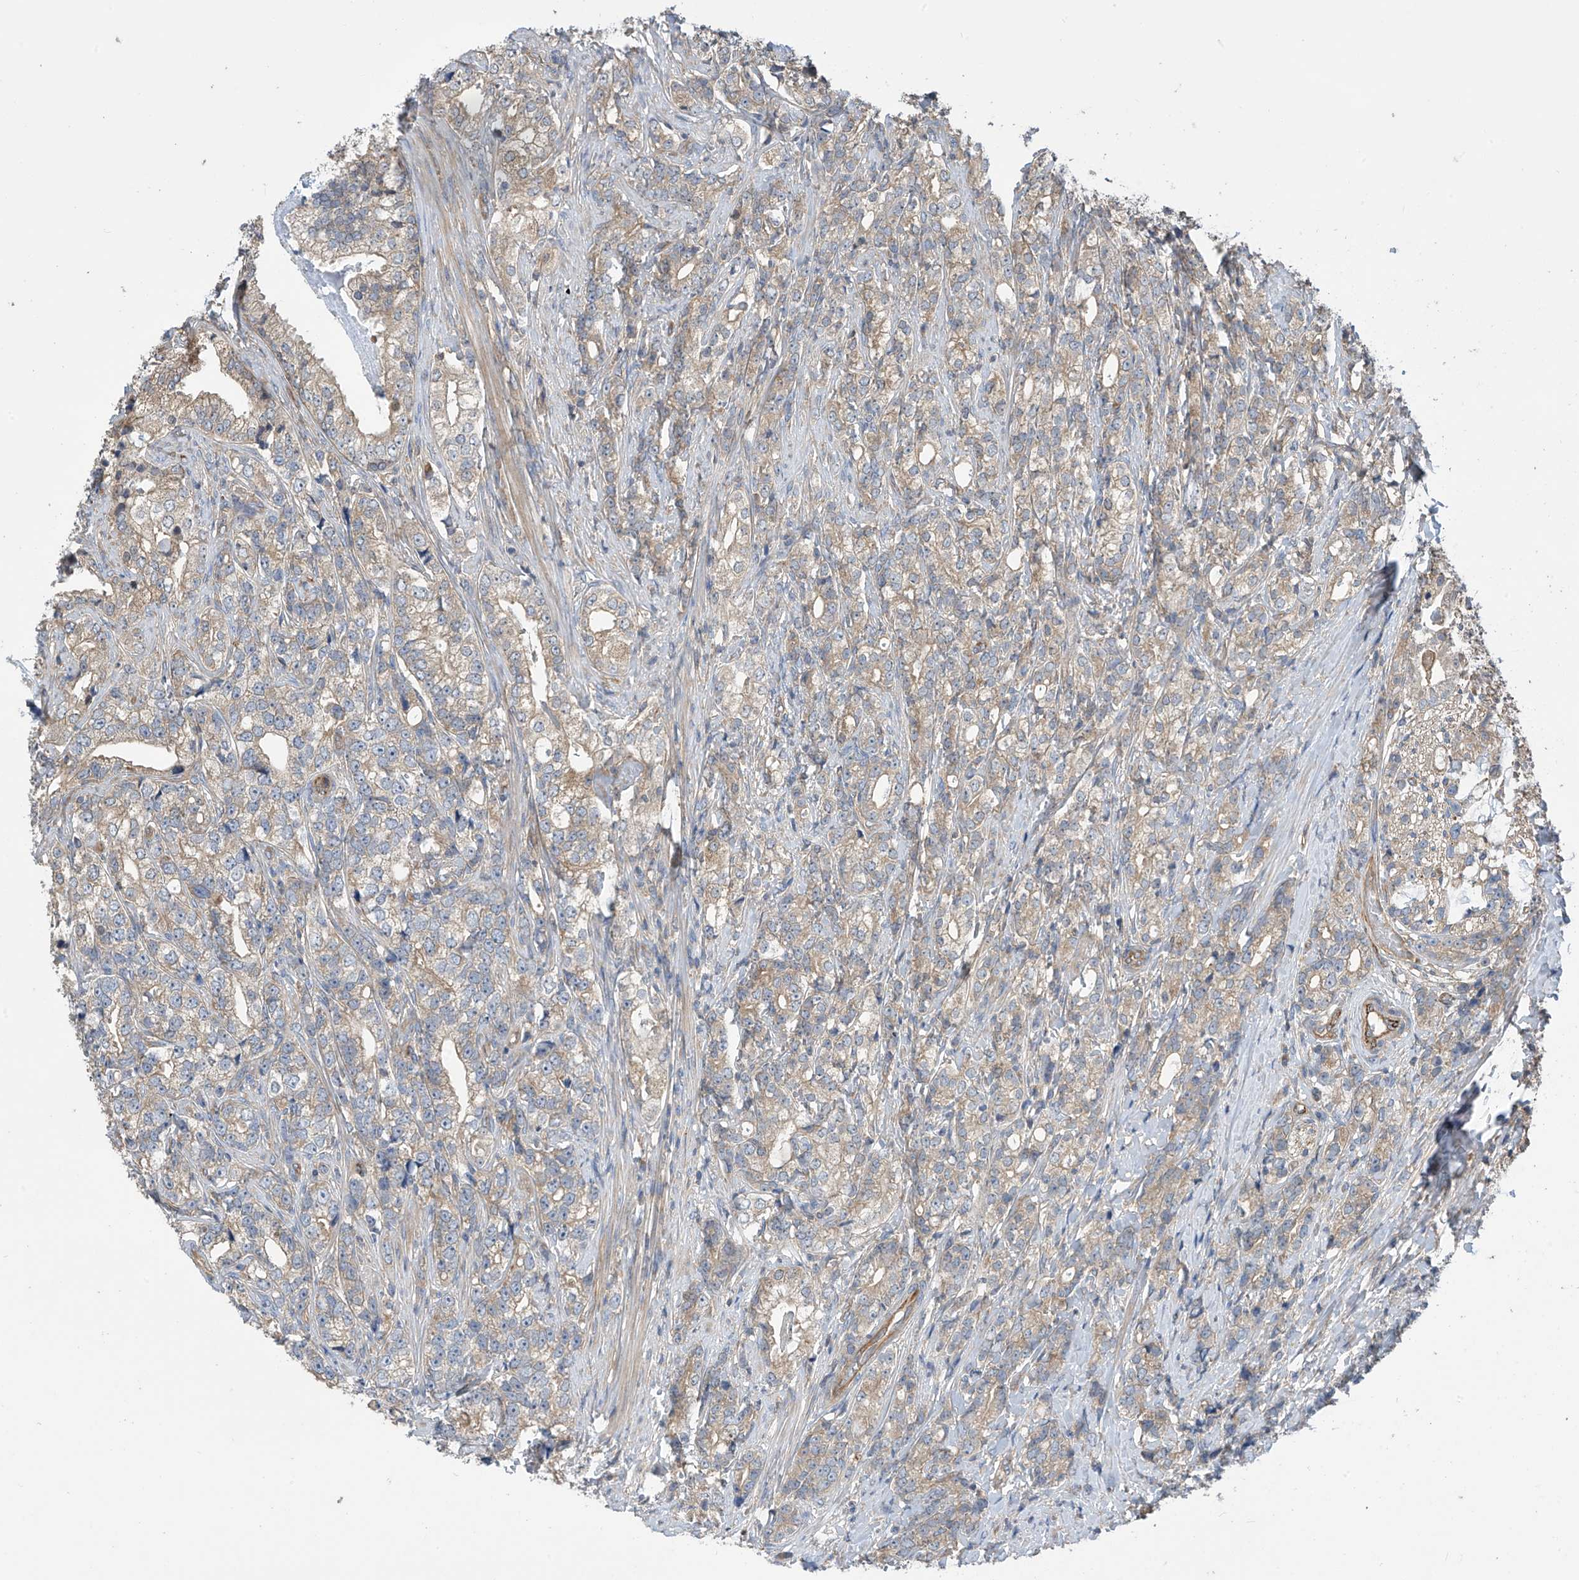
{"staining": {"intensity": "weak", "quantity": ">75%", "location": "cytoplasmic/membranous"}, "tissue": "prostate cancer", "cell_type": "Tumor cells", "image_type": "cancer", "snomed": [{"axis": "morphology", "description": "Adenocarcinoma, High grade"}, {"axis": "topography", "description": "Prostate"}], "caption": "This is an image of immunohistochemistry (IHC) staining of prostate cancer (adenocarcinoma (high-grade)), which shows weak positivity in the cytoplasmic/membranous of tumor cells.", "gene": "PHACTR4", "patient": {"sex": "male", "age": 69}}